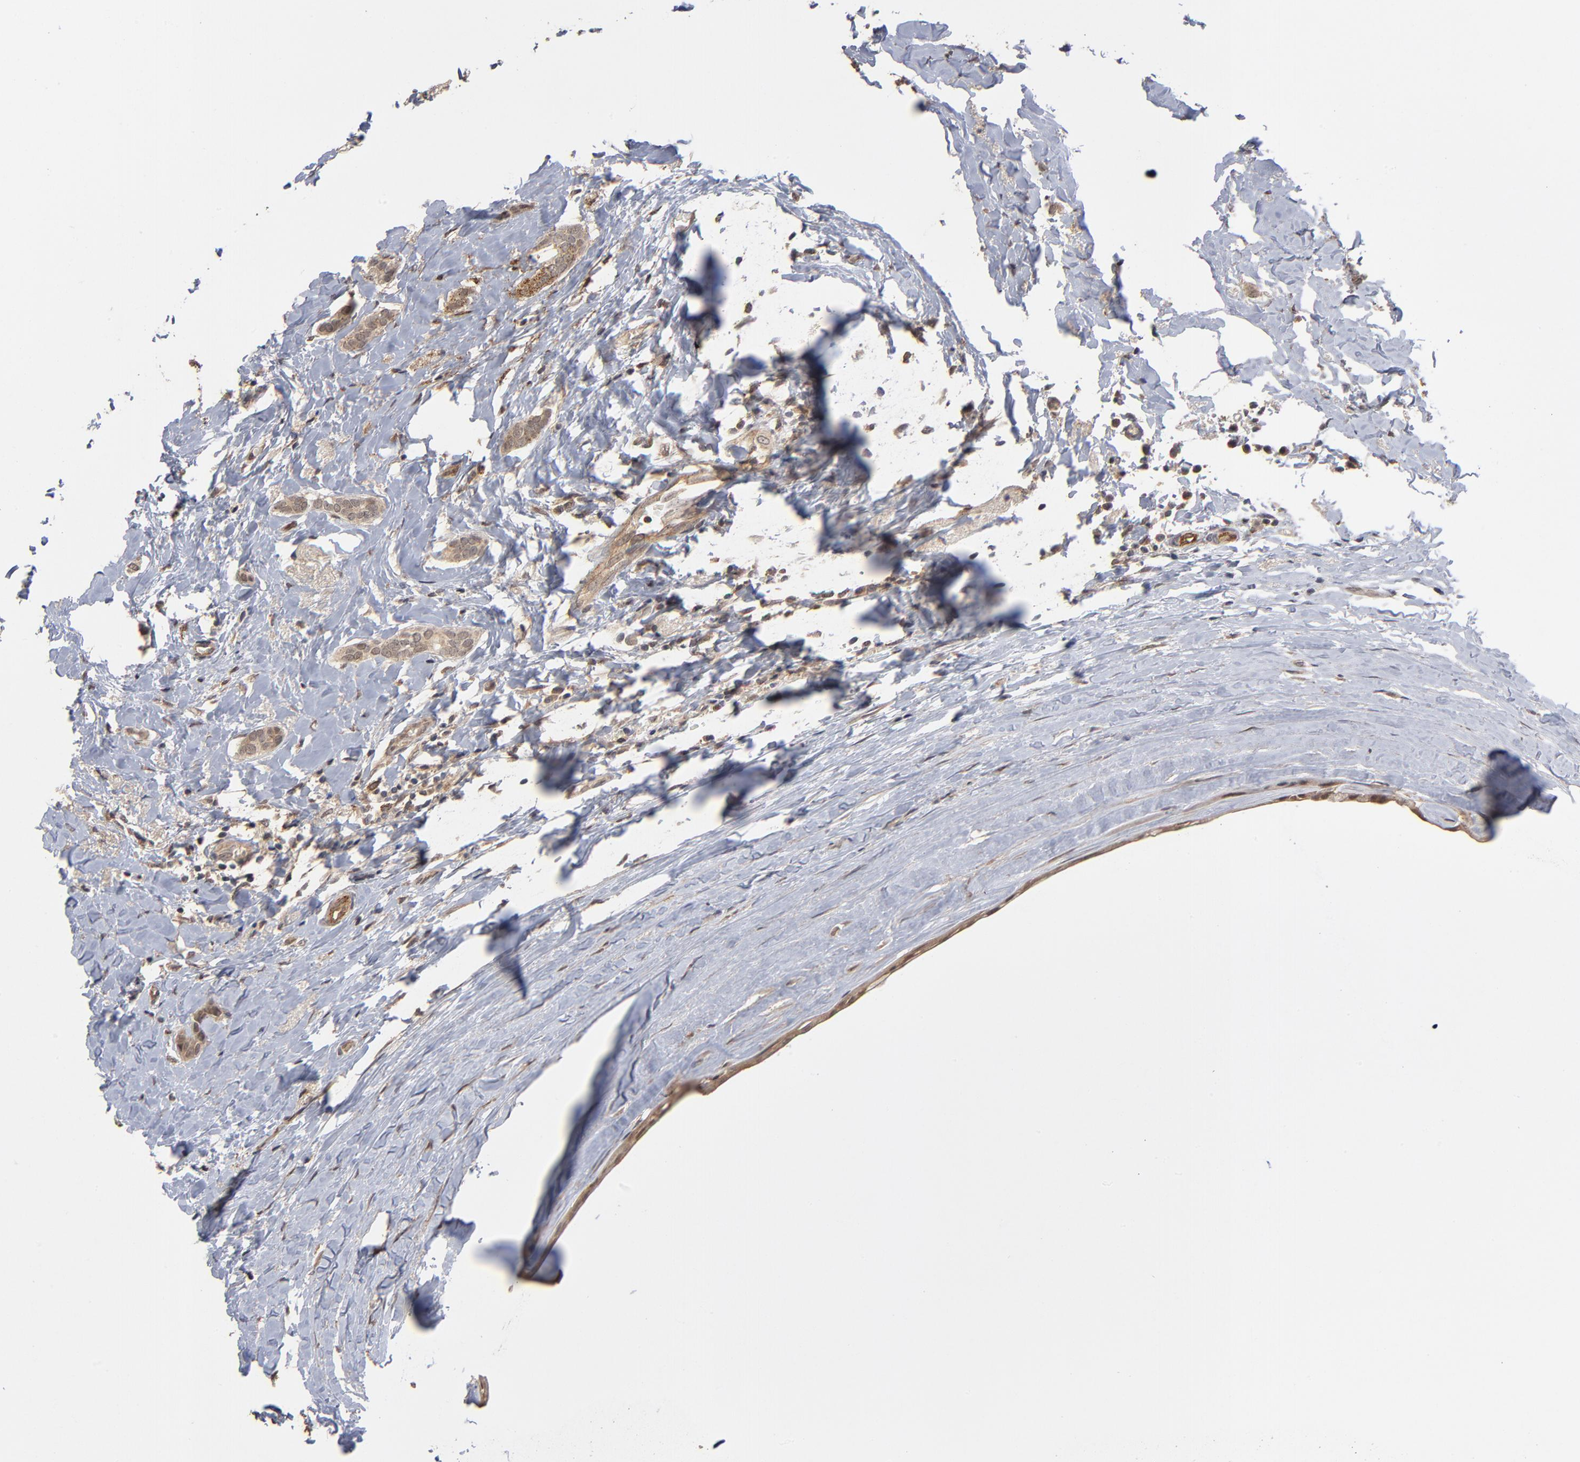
{"staining": {"intensity": "moderate", "quantity": ">75%", "location": "cytoplasmic/membranous"}, "tissue": "breast cancer", "cell_type": "Tumor cells", "image_type": "cancer", "snomed": [{"axis": "morphology", "description": "Duct carcinoma"}, {"axis": "topography", "description": "Breast"}], "caption": "Brown immunohistochemical staining in human intraductal carcinoma (breast) shows moderate cytoplasmic/membranous positivity in approximately >75% of tumor cells.", "gene": "ASB8", "patient": {"sex": "female", "age": 54}}